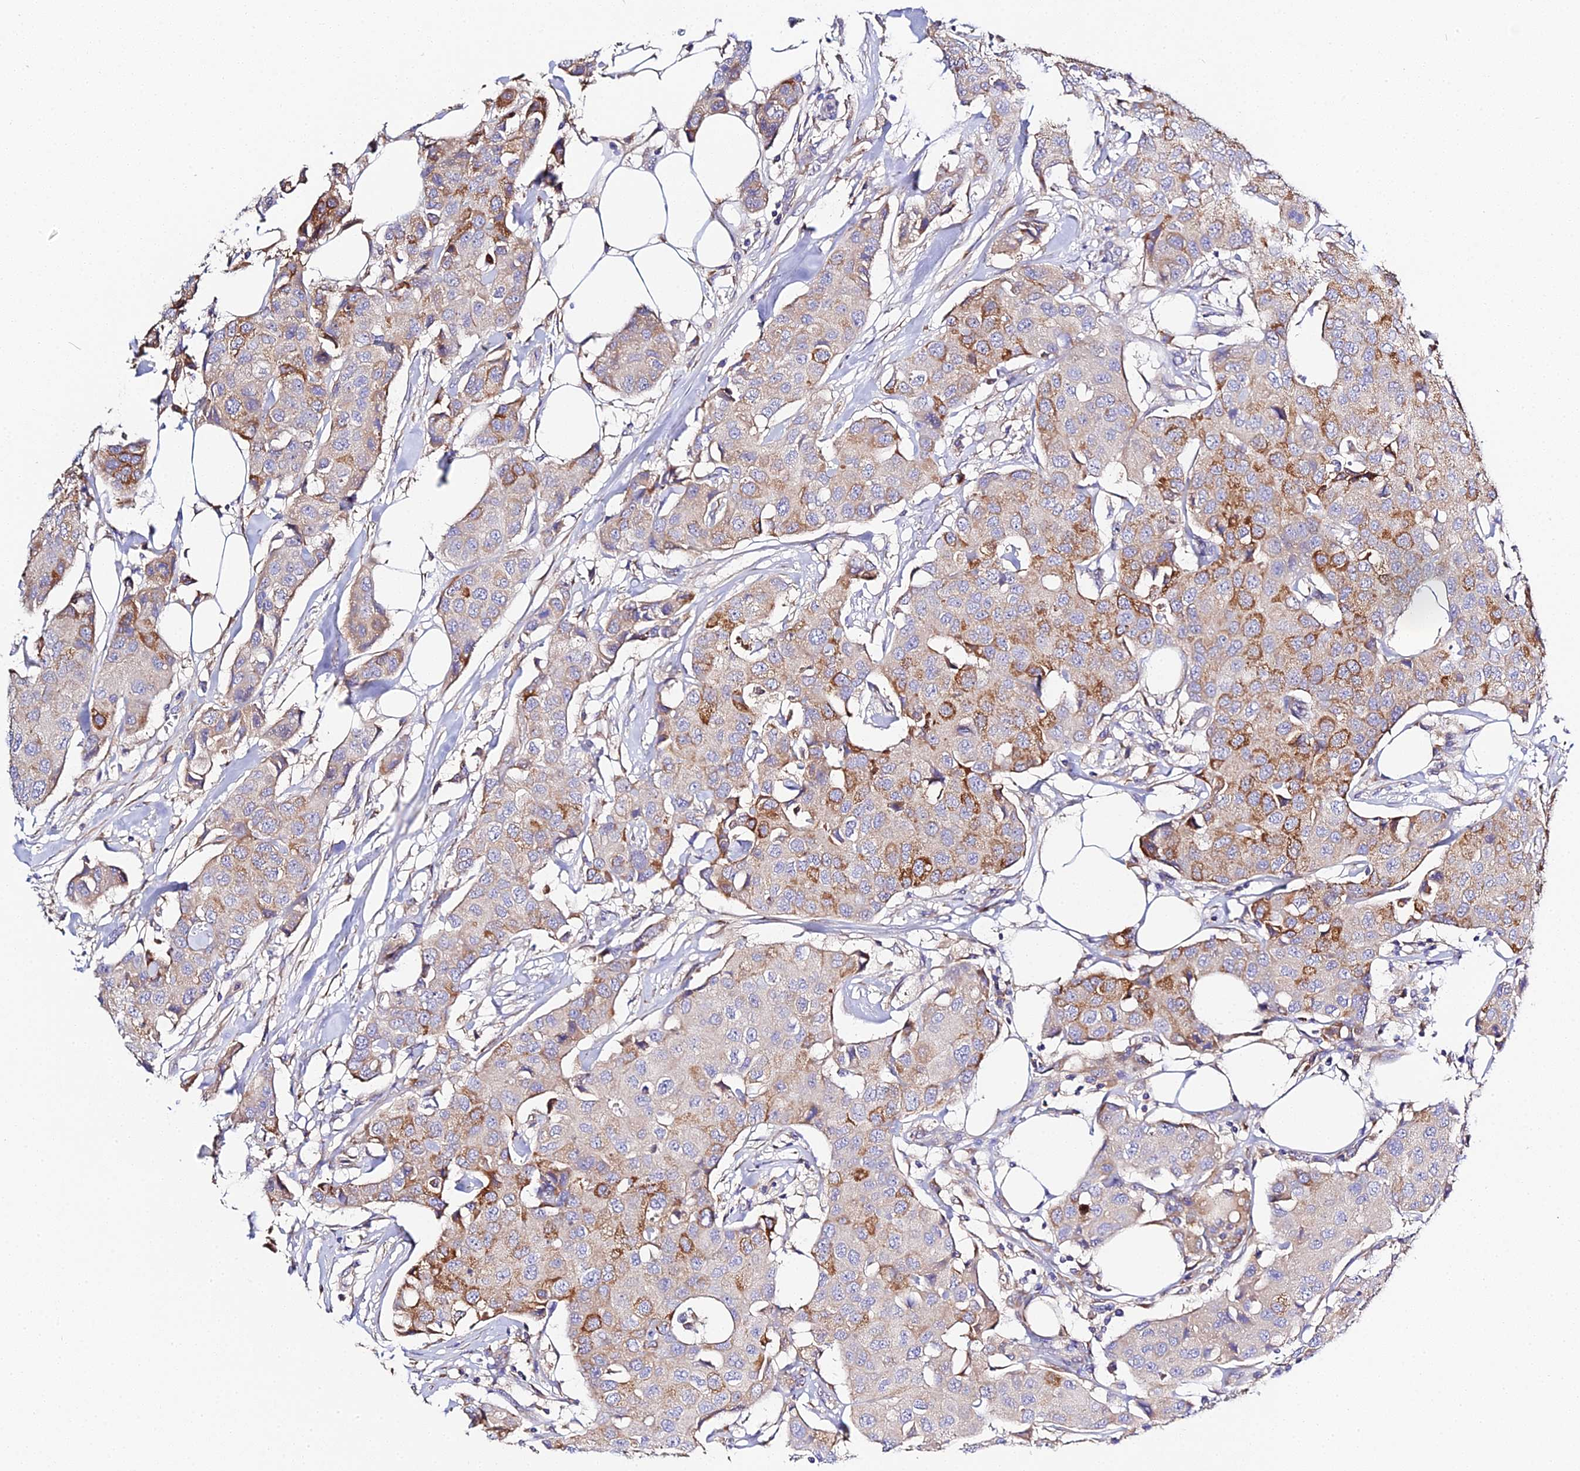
{"staining": {"intensity": "moderate", "quantity": "25%-75%", "location": "cytoplasmic/membranous"}, "tissue": "breast cancer", "cell_type": "Tumor cells", "image_type": "cancer", "snomed": [{"axis": "morphology", "description": "Duct carcinoma"}, {"axis": "topography", "description": "Breast"}], "caption": "A high-resolution image shows immunohistochemistry (IHC) staining of breast cancer (intraductal carcinoma), which shows moderate cytoplasmic/membranous expression in about 25%-75% of tumor cells. The staining was performed using DAB (3,3'-diaminobenzidine) to visualize the protein expression in brown, while the nuclei were stained in blue with hematoxylin (Magnification: 20x).", "gene": "SCX", "patient": {"sex": "female", "age": 80}}